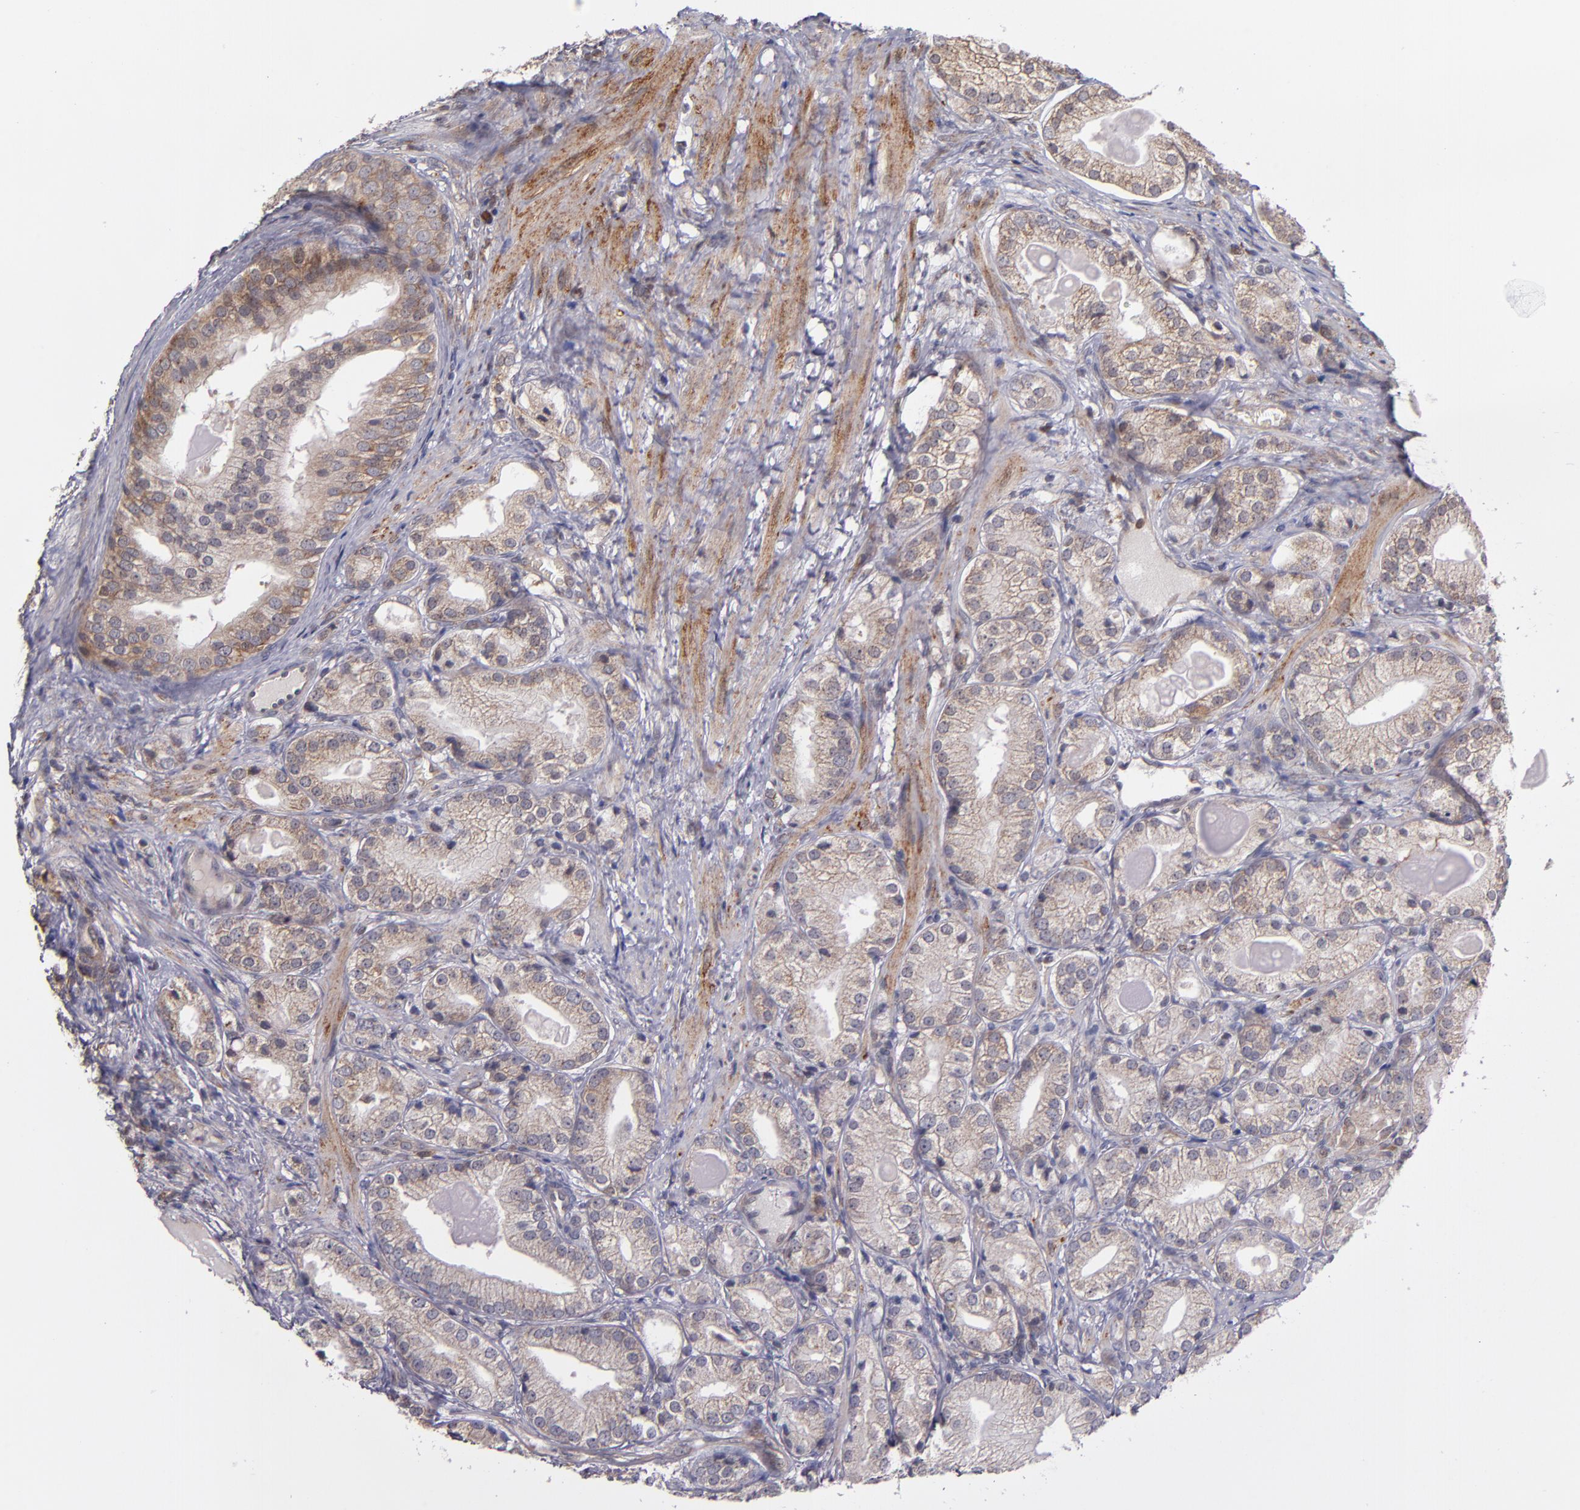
{"staining": {"intensity": "weak", "quantity": ">75%", "location": "cytoplasmic/membranous"}, "tissue": "prostate cancer", "cell_type": "Tumor cells", "image_type": "cancer", "snomed": [{"axis": "morphology", "description": "Adenocarcinoma, Low grade"}, {"axis": "topography", "description": "Prostate"}], "caption": "Prostate cancer stained with a protein marker displays weak staining in tumor cells.", "gene": "CASP1", "patient": {"sex": "male", "age": 69}}